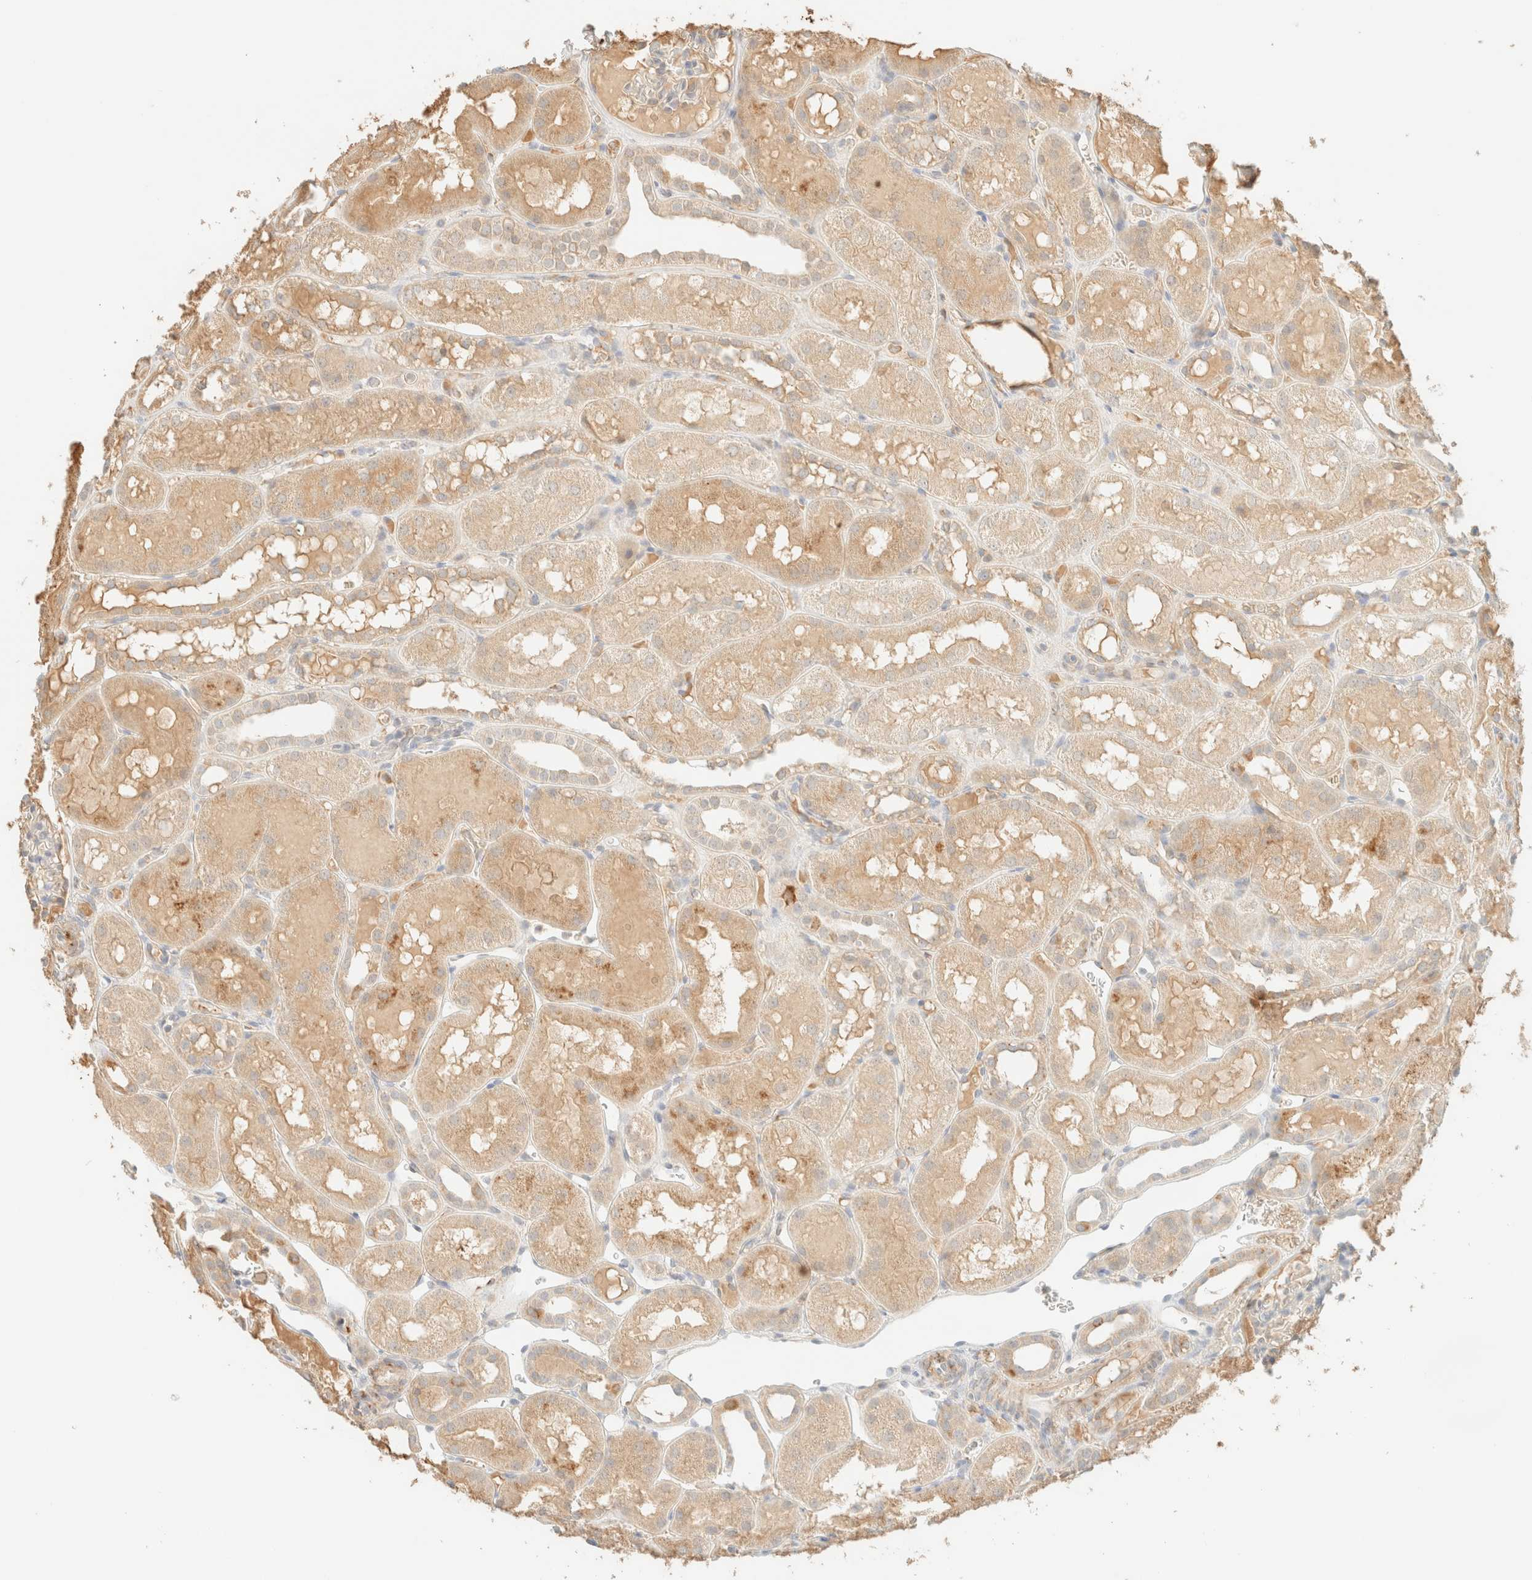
{"staining": {"intensity": "negative", "quantity": "none", "location": "none"}, "tissue": "kidney", "cell_type": "Cells in glomeruli", "image_type": "normal", "snomed": [{"axis": "morphology", "description": "Normal tissue, NOS"}, {"axis": "topography", "description": "Kidney"}, {"axis": "topography", "description": "Urinary bladder"}], "caption": "This is a micrograph of IHC staining of normal kidney, which shows no staining in cells in glomeruli. (DAB (3,3'-diaminobenzidine) IHC, high magnification).", "gene": "SPARCL1", "patient": {"sex": "male", "age": 16}}